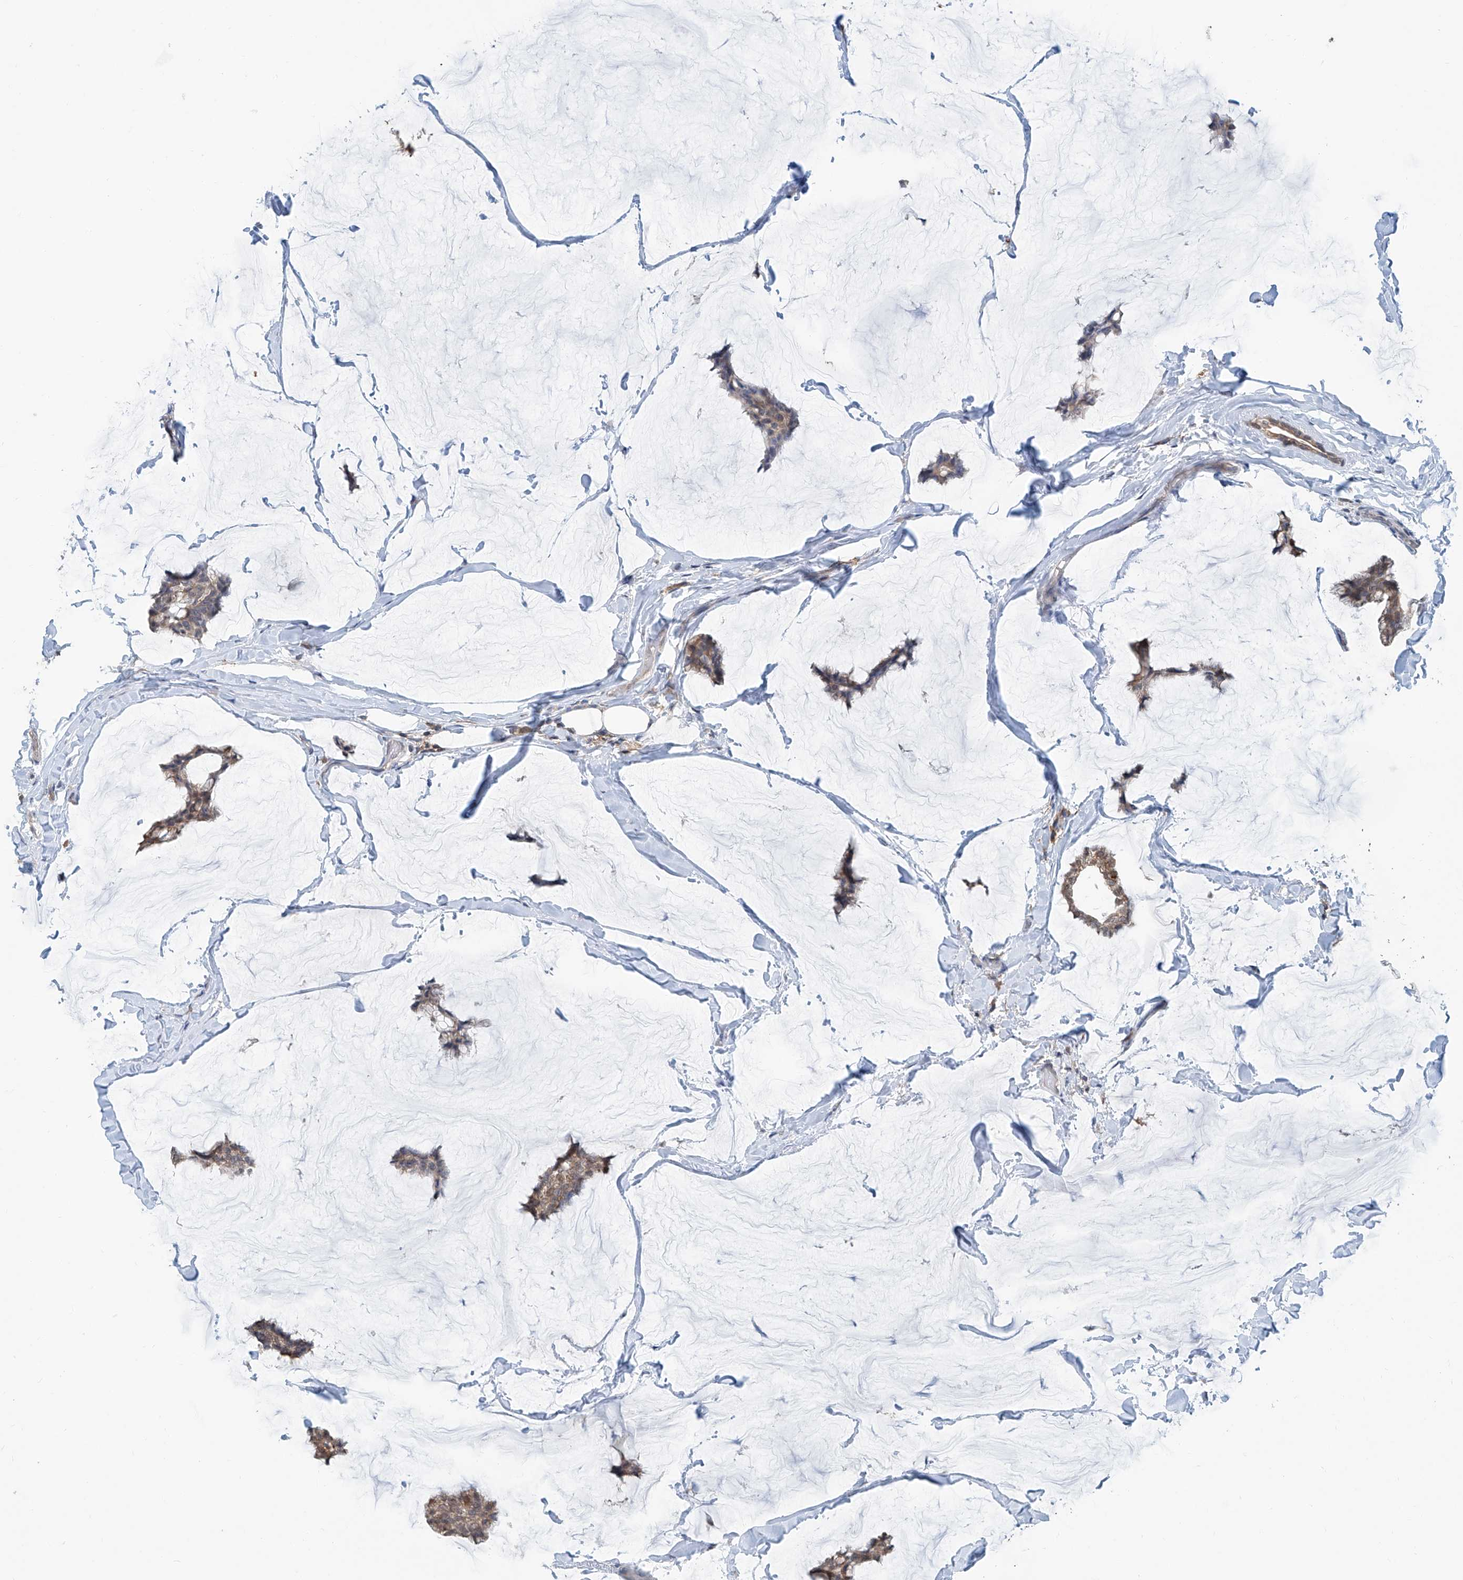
{"staining": {"intensity": "weak", "quantity": ">75%", "location": "cytoplasmic/membranous"}, "tissue": "breast cancer", "cell_type": "Tumor cells", "image_type": "cancer", "snomed": [{"axis": "morphology", "description": "Duct carcinoma"}, {"axis": "topography", "description": "Breast"}], "caption": "The image reveals immunohistochemical staining of breast invasive ductal carcinoma. There is weak cytoplasmic/membranous positivity is identified in about >75% of tumor cells. Immunohistochemistry stains the protein in brown and the nuclei are stained blue.", "gene": "KCNK10", "patient": {"sex": "female", "age": 93}}